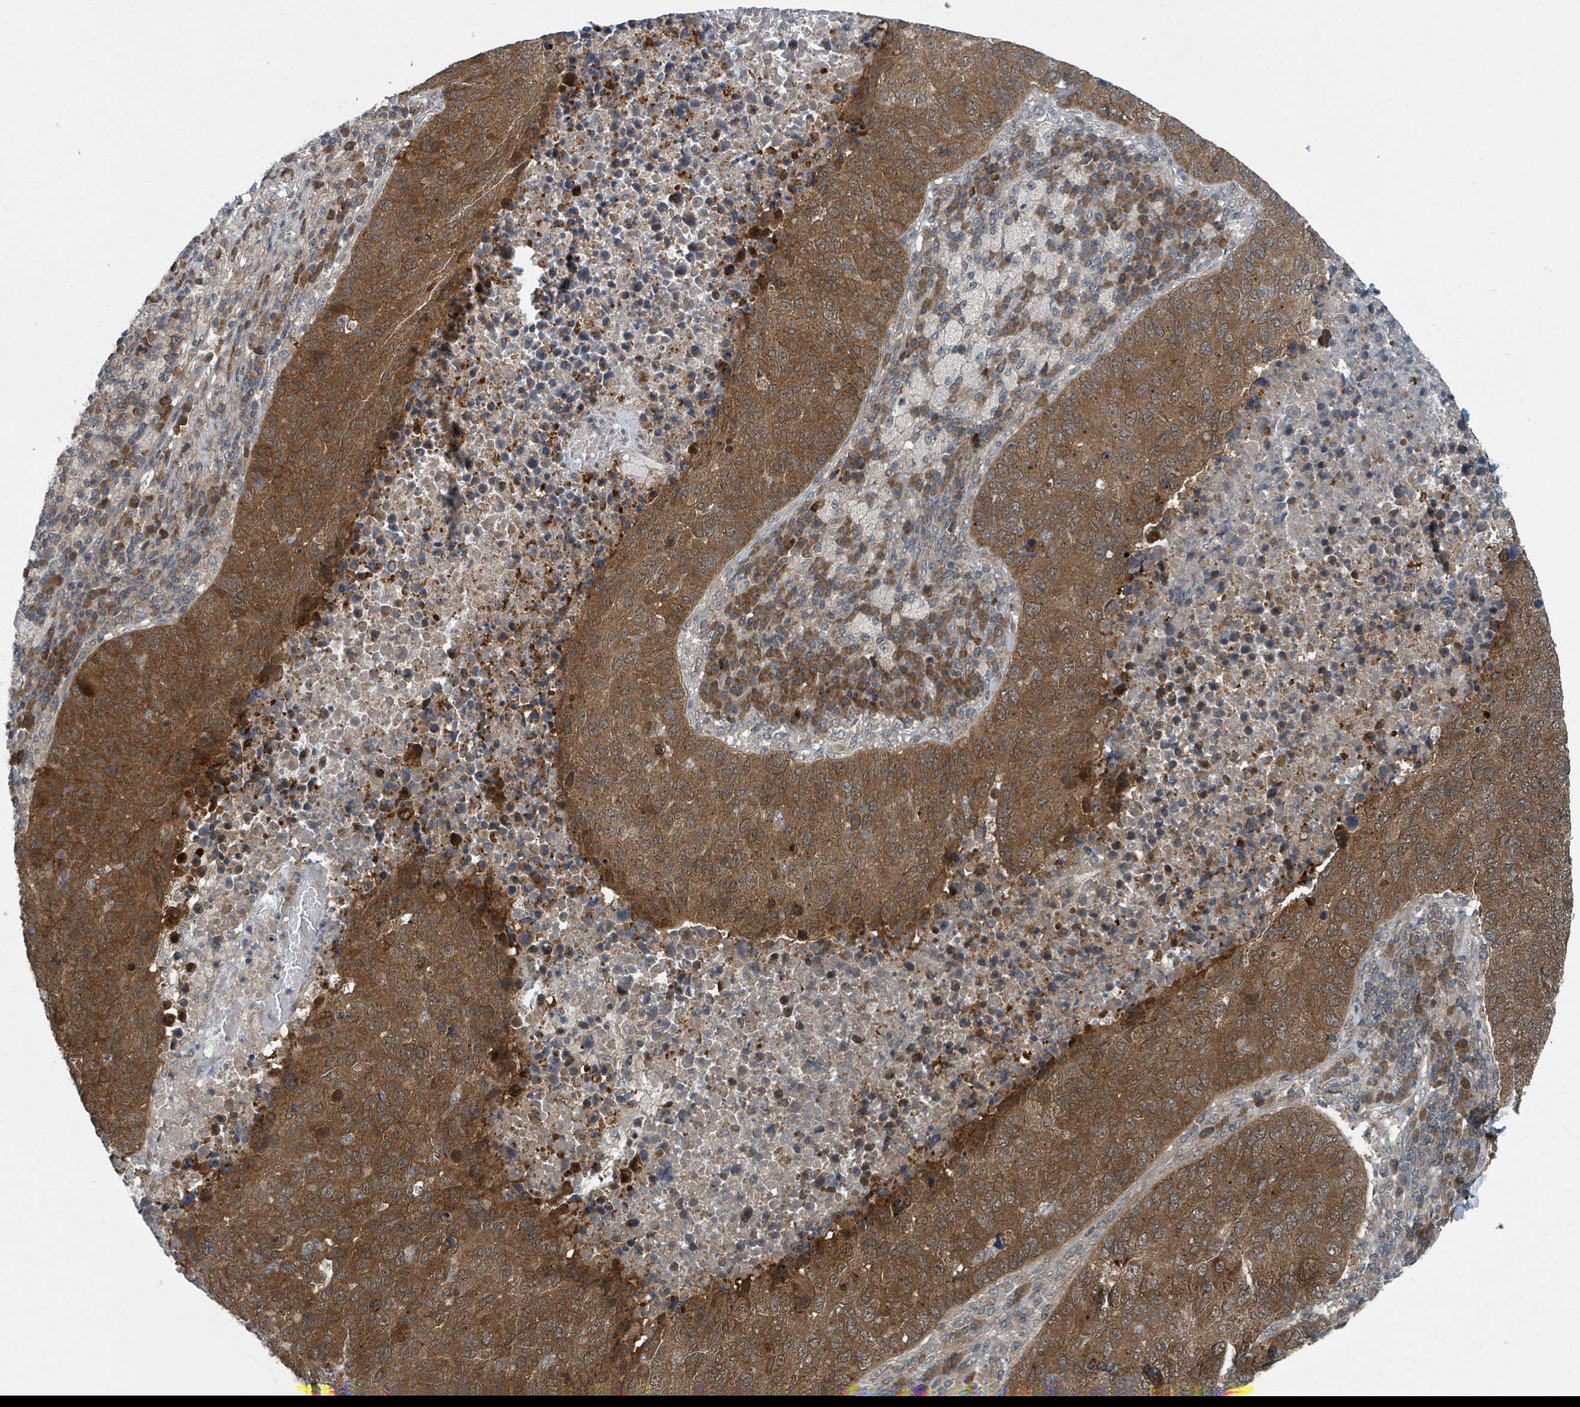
{"staining": {"intensity": "moderate", "quantity": ">75%", "location": "cytoplasmic/membranous"}, "tissue": "lung cancer", "cell_type": "Tumor cells", "image_type": "cancer", "snomed": [{"axis": "morphology", "description": "Squamous cell carcinoma, NOS"}, {"axis": "topography", "description": "Lung"}], "caption": "High-power microscopy captured an IHC image of squamous cell carcinoma (lung), revealing moderate cytoplasmic/membranous positivity in about >75% of tumor cells. The staining was performed using DAB (3,3'-diaminobenzidine) to visualize the protein expression in brown, while the nuclei were stained in blue with hematoxylin (Magnification: 20x).", "gene": "GOLGA7", "patient": {"sex": "male", "age": 73}}